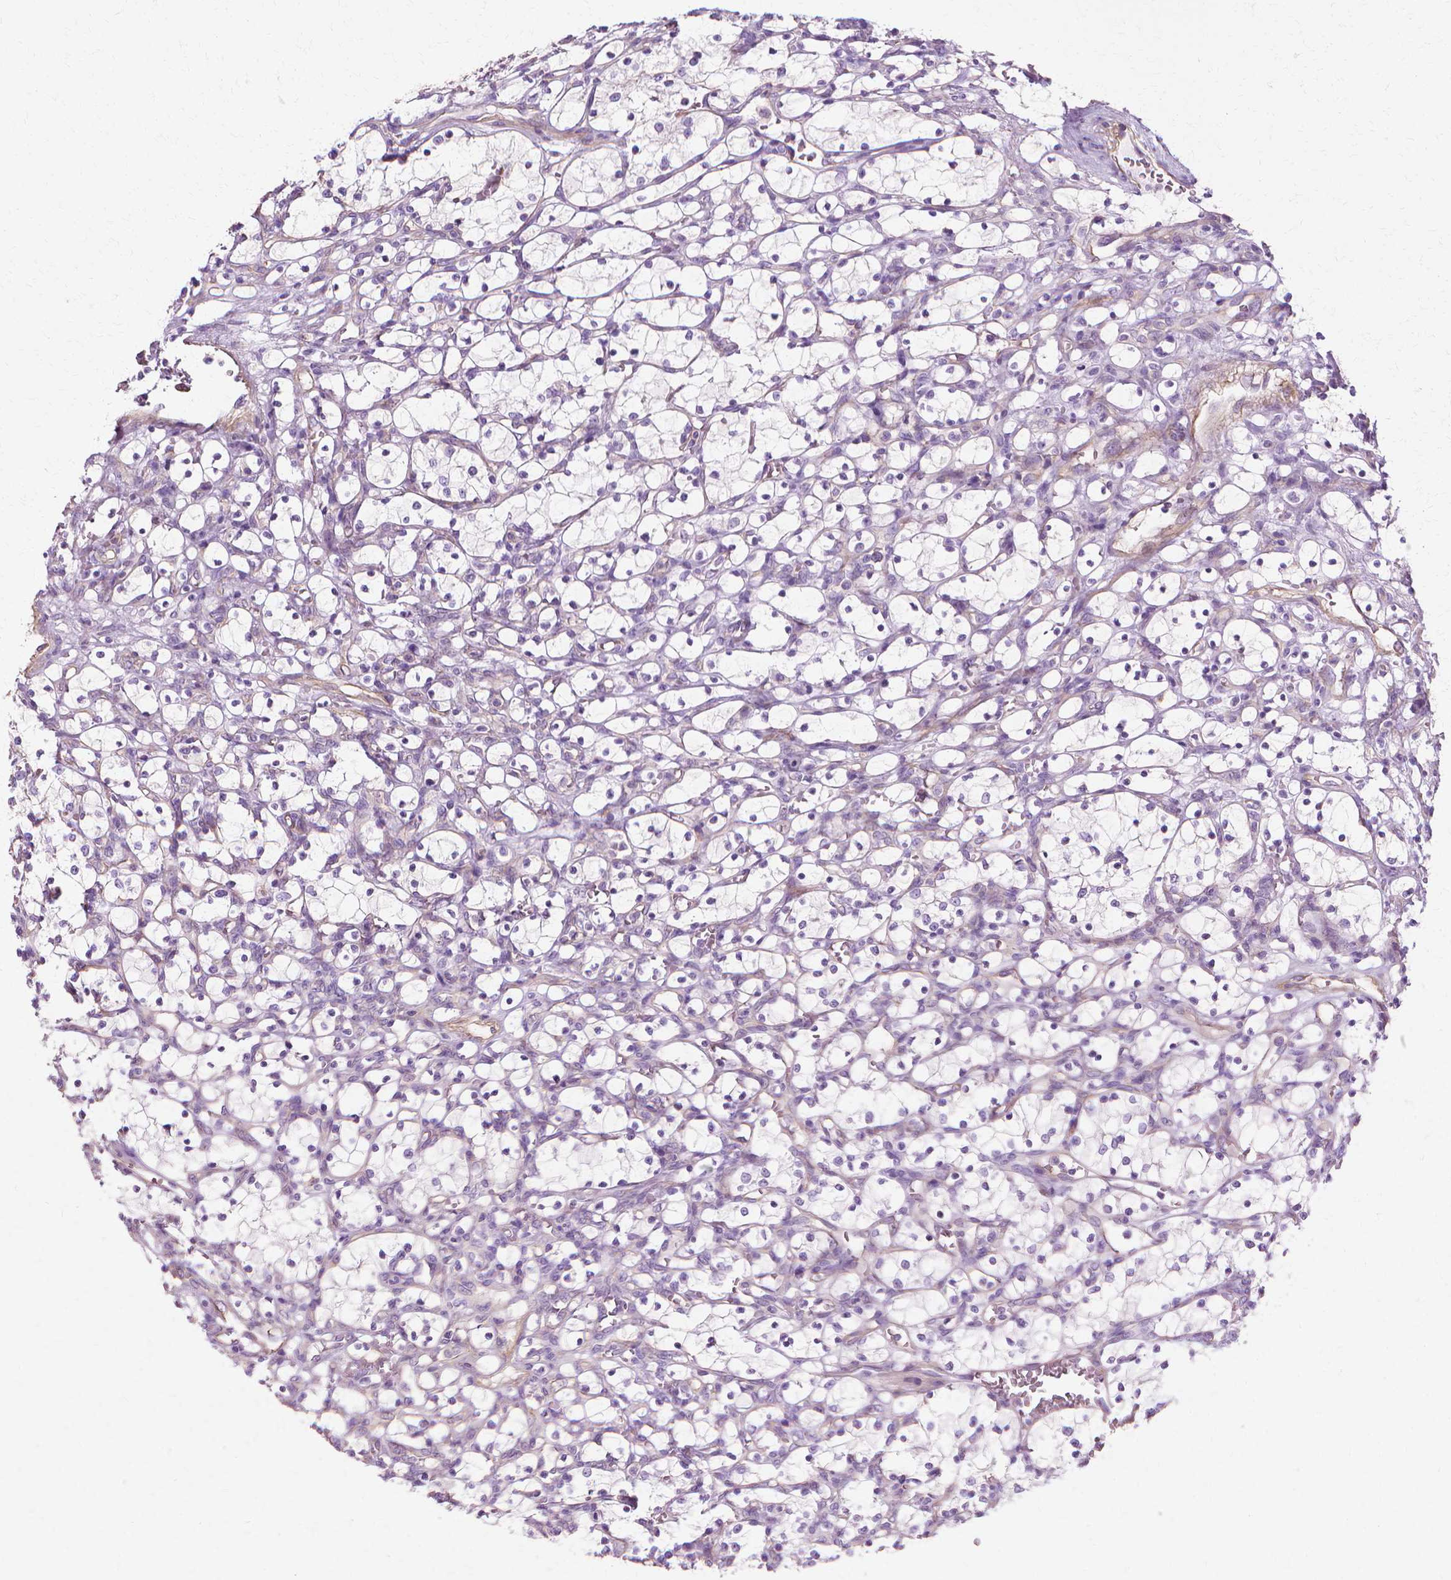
{"staining": {"intensity": "negative", "quantity": "none", "location": "none"}, "tissue": "renal cancer", "cell_type": "Tumor cells", "image_type": "cancer", "snomed": [{"axis": "morphology", "description": "Adenocarcinoma, NOS"}, {"axis": "topography", "description": "Kidney"}], "caption": "This is an immunohistochemistry micrograph of human renal cancer. There is no expression in tumor cells.", "gene": "CFAP157", "patient": {"sex": "female", "age": 69}}